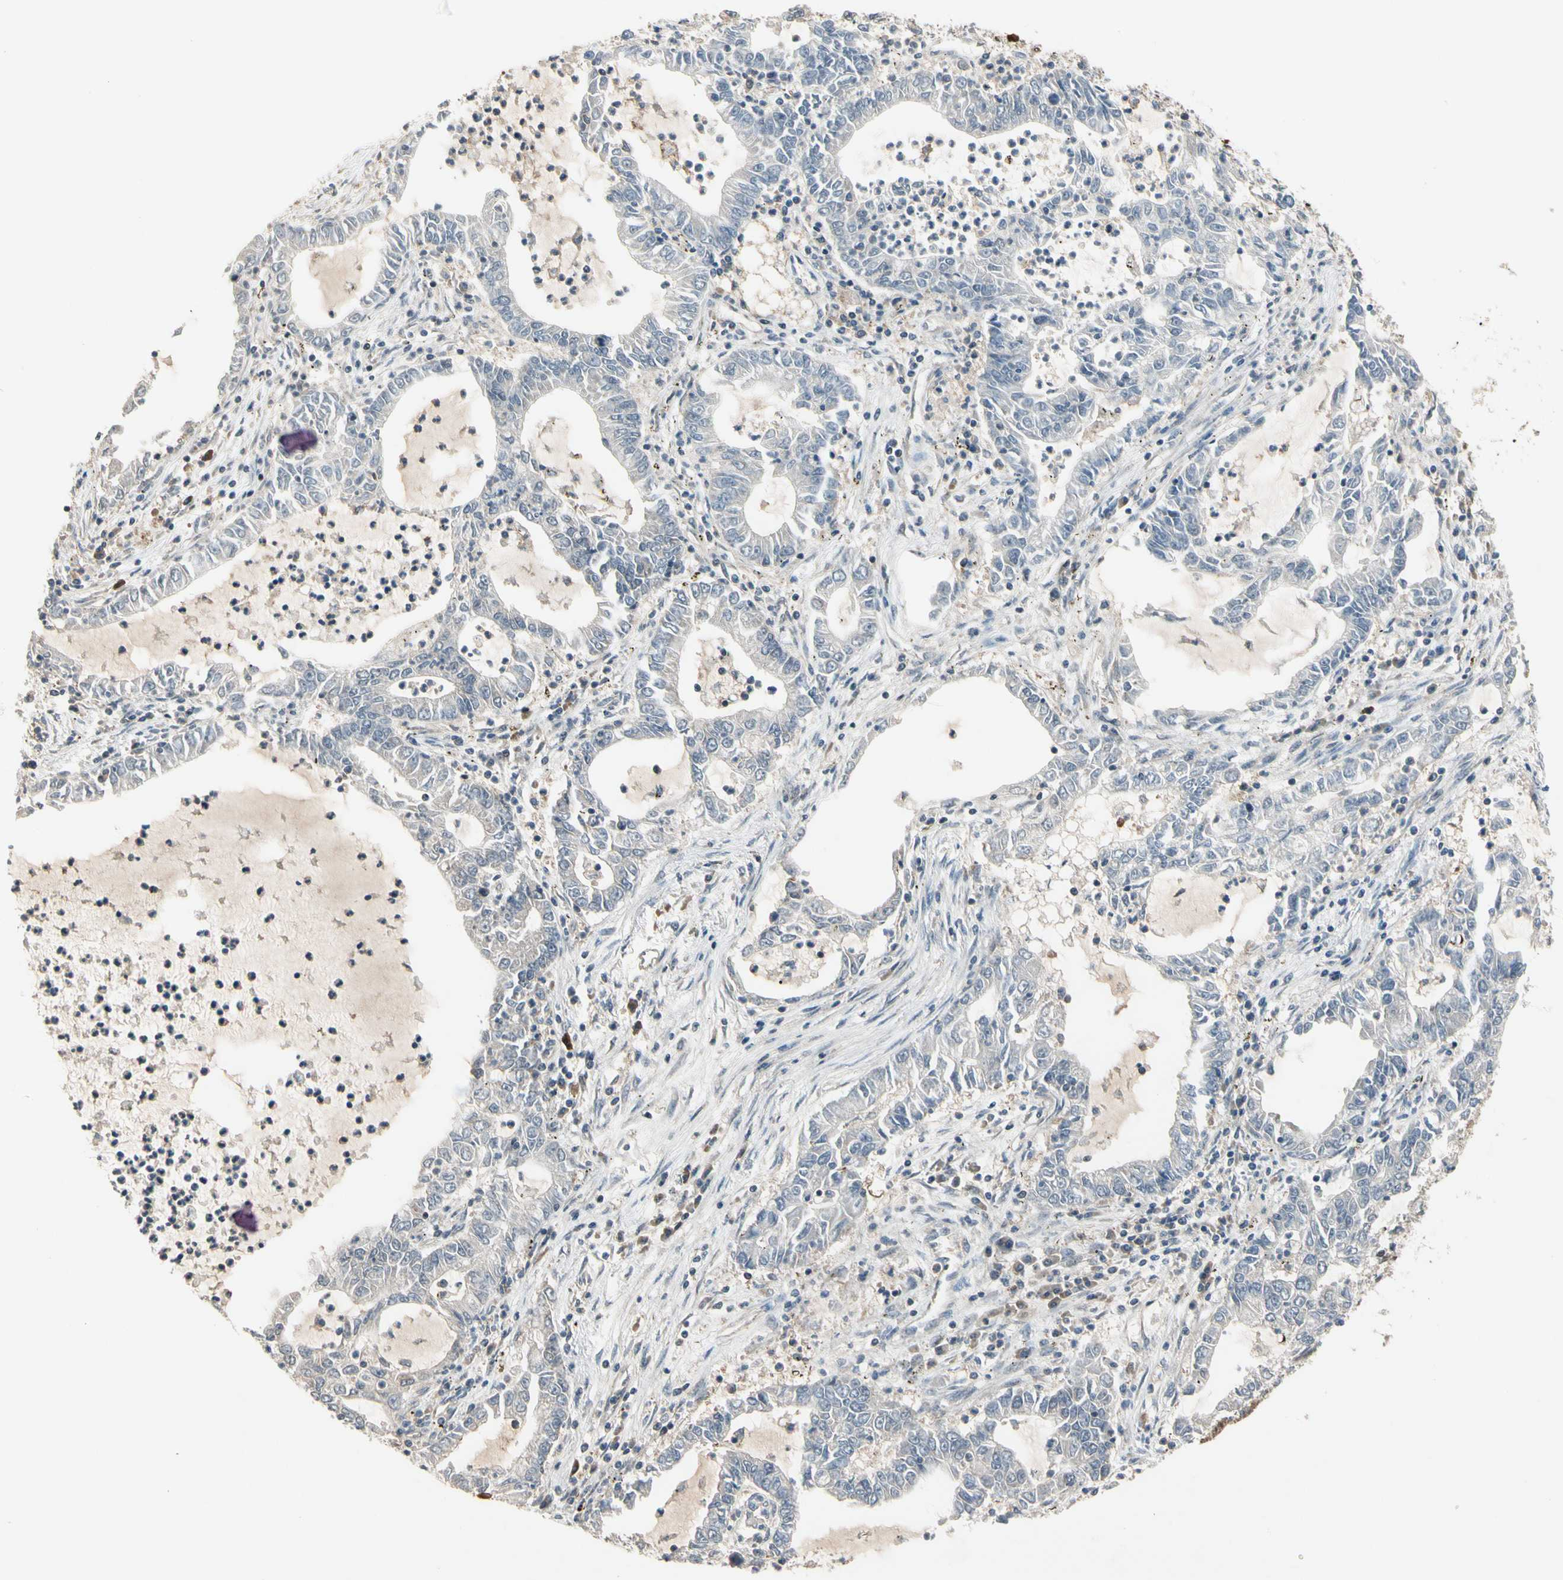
{"staining": {"intensity": "moderate", "quantity": "25%-75%", "location": "cytoplasmic/membranous,nuclear"}, "tissue": "lung cancer", "cell_type": "Tumor cells", "image_type": "cancer", "snomed": [{"axis": "morphology", "description": "Adenocarcinoma, NOS"}, {"axis": "topography", "description": "Lung"}], "caption": "Immunohistochemical staining of human adenocarcinoma (lung) reveals medium levels of moderate cytoplasmic/membranous and nuclear protein staining in about 25%-75% of tumor cells. (Stains: DAB (3,3'-diaminobenzidine) in brown, nuclei in blue, Microscopy: brightfield microscopy at high magnification).", "gene": "RASGRF1", "patient": {"sex": "female", "age": 51}}